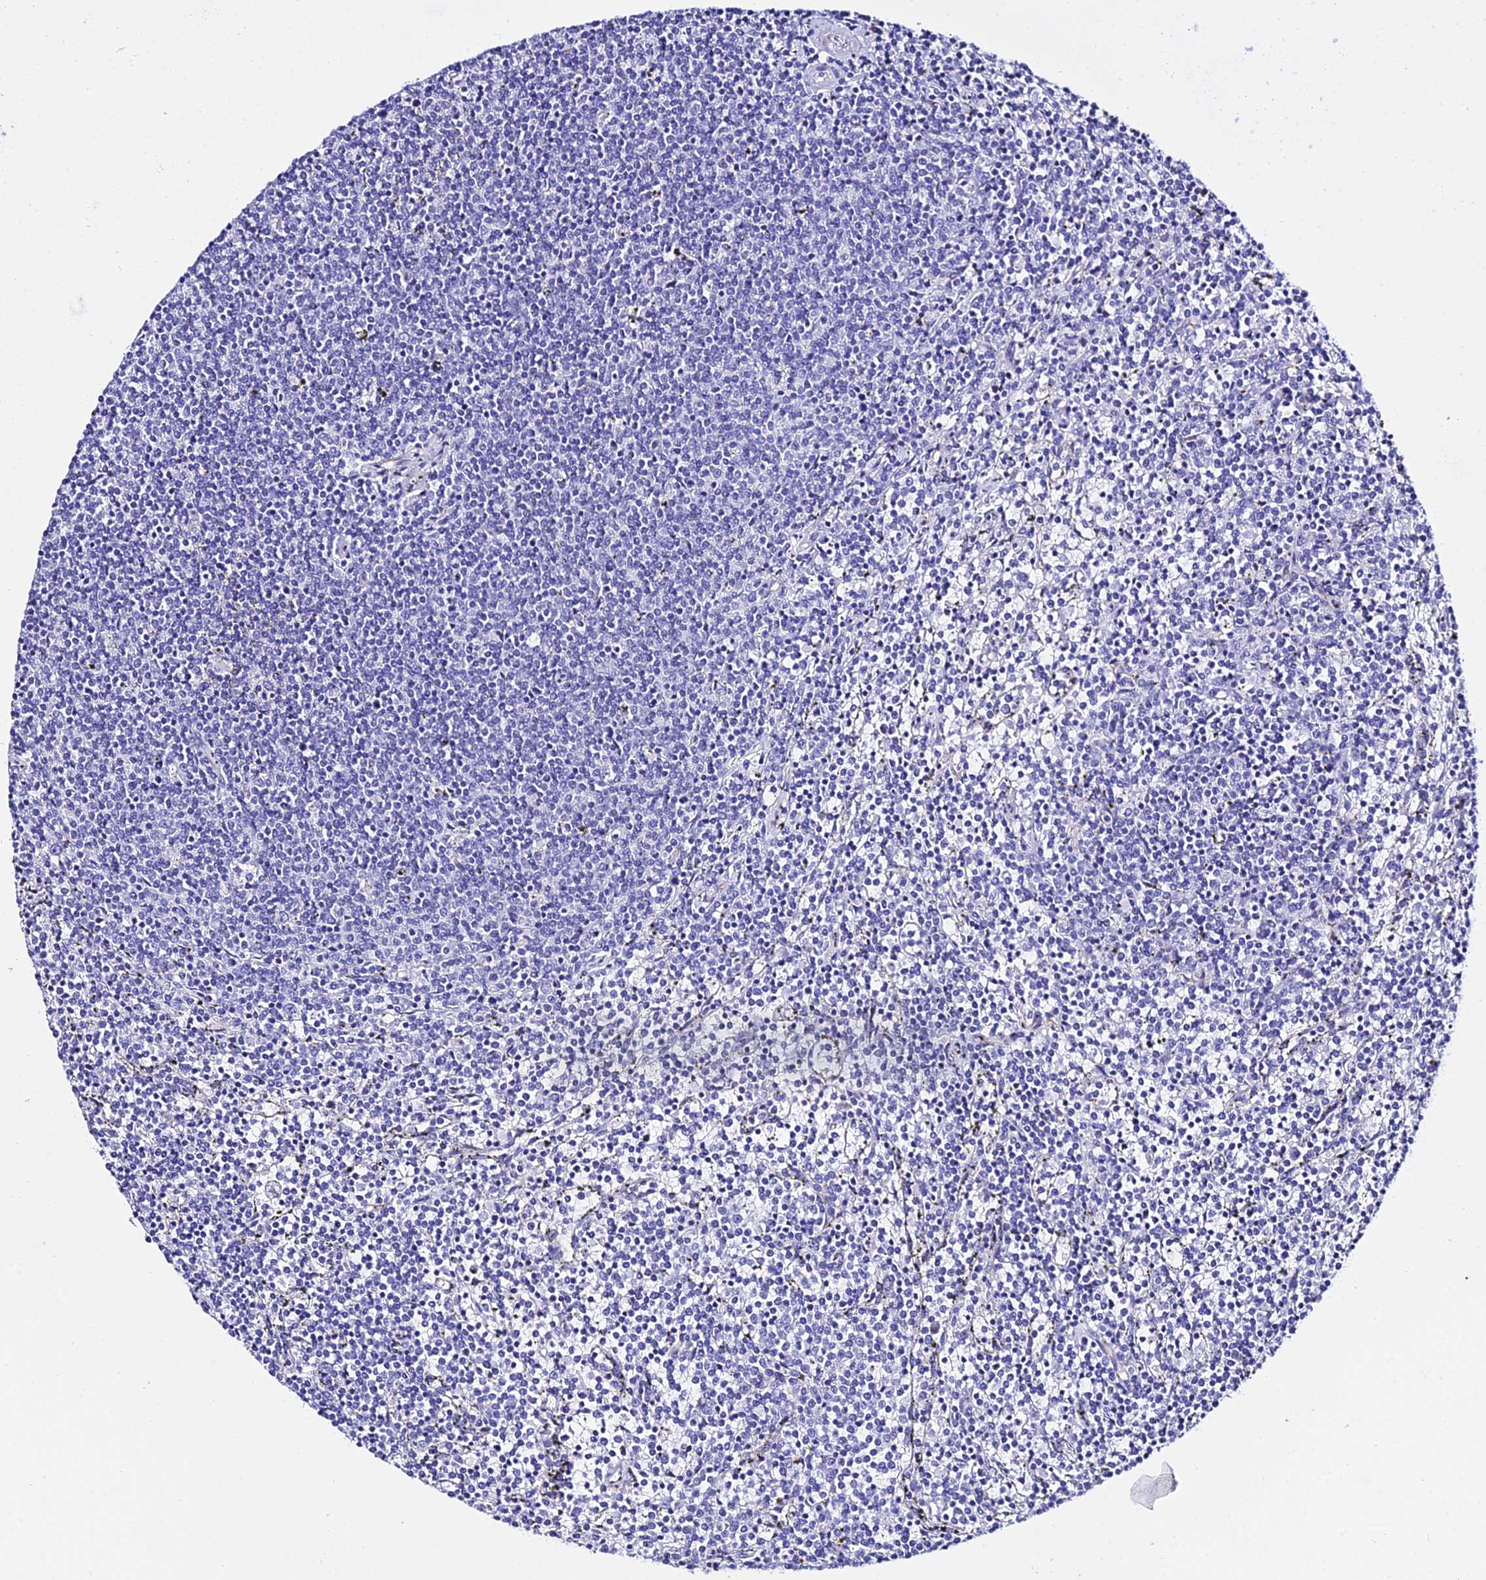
{"staining": {"intensity": "negative", "quantity": "none", "location": "none"}, "tissue": "lymphoma", "cell_type": "Tumor cells", "image_type": "cancer", "snomed": [{"axis": "morphology", "description": "Malignant lymphoma, non-Hodgkin's type, Low grade"}, {"axis": "topography", "description": "Spleen"}], "caption": "This image is of malignant lymphoma, non-Hodgkin's type (low-grade) stained with immunohistochemistry to label a protein in brown with the nuclei are counter-stained blue. There is no staining in tumor cells.", "gene": "DEFB106A", "patient": {"sex": "female", "age": 50}}